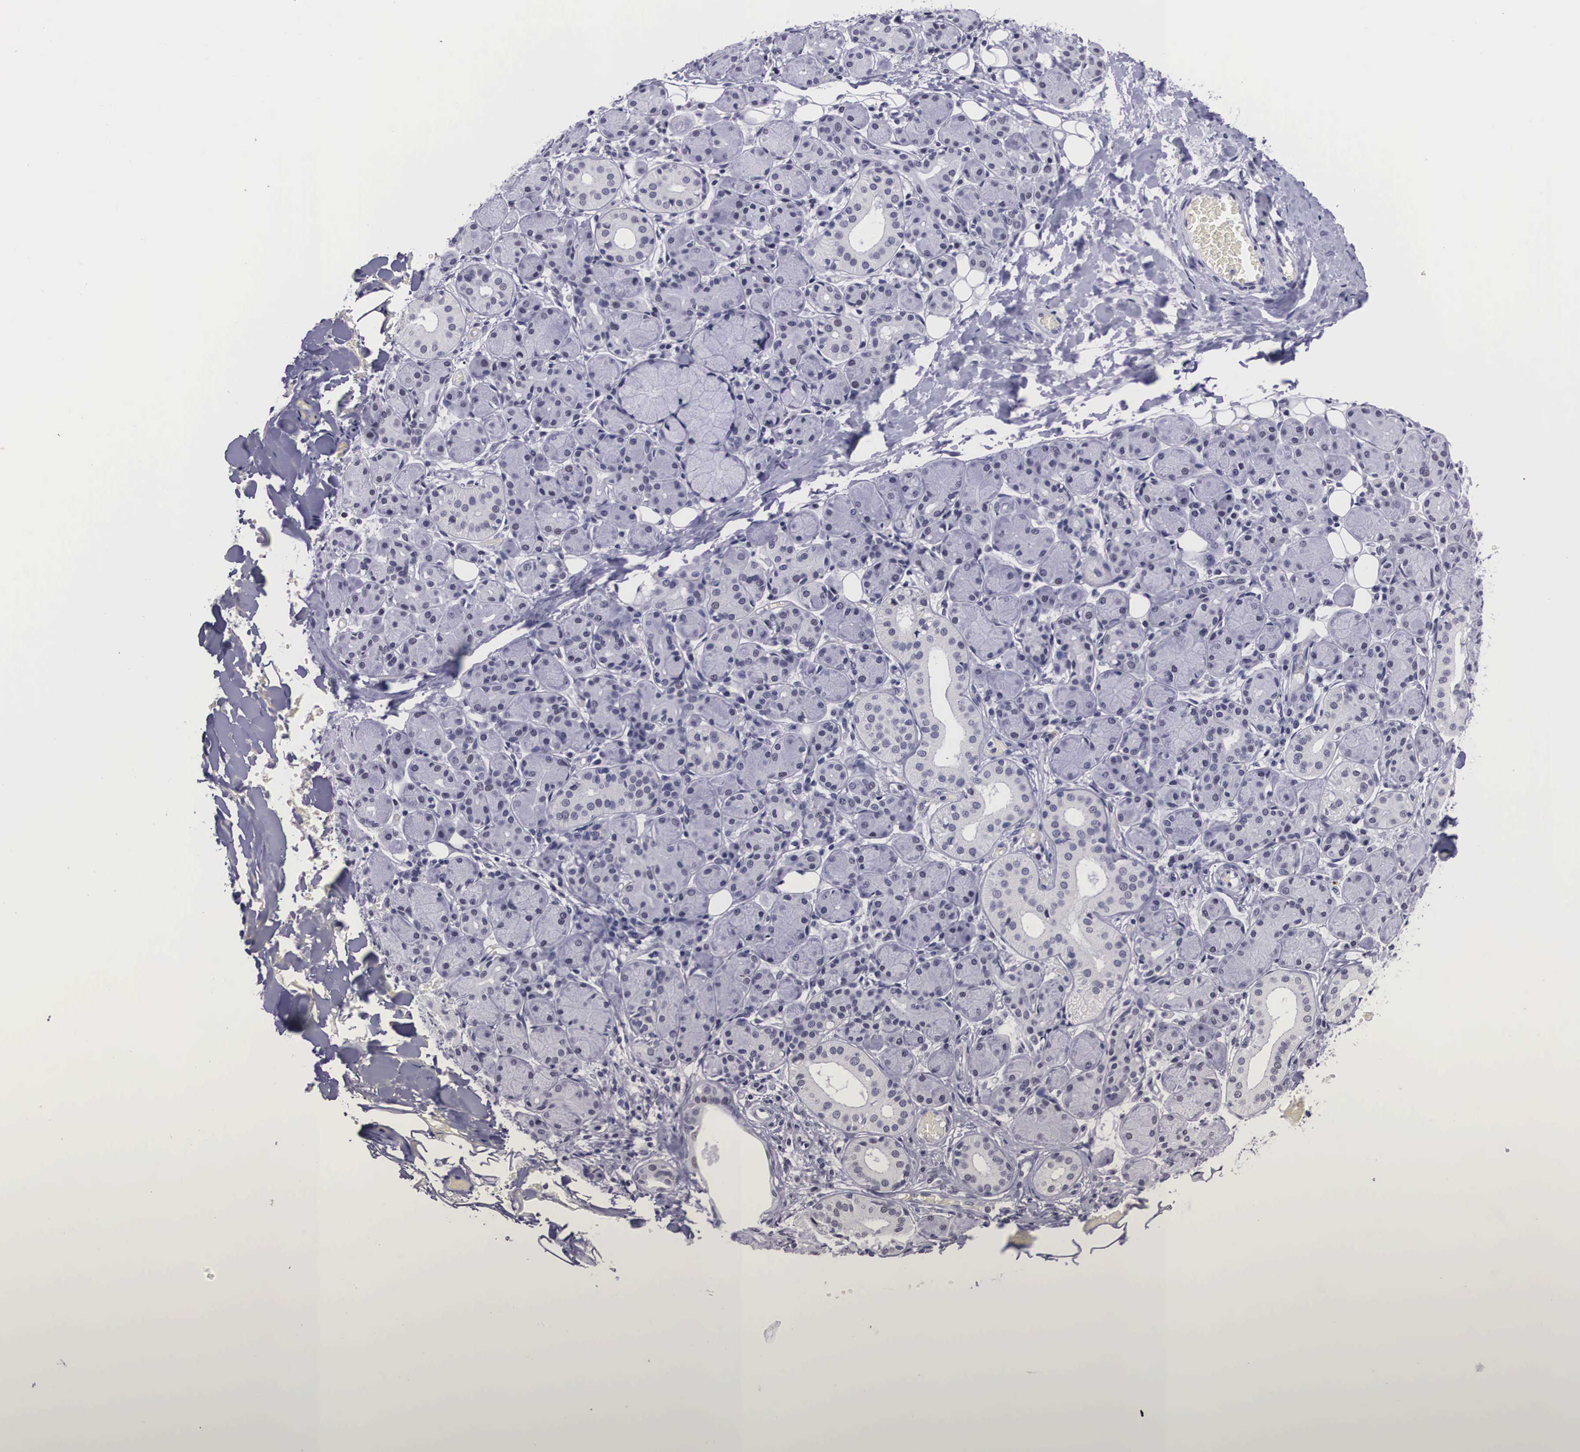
{"staining": {"intensity": "negative", "quantity": "none", "location": "none"}, "tissue": "salivary gland", "cell_type": "Glandular cells", "image_type": "normal", "snomed": [{"axis": "morphology", "description": "Normal tissue, NOS"}, {"axis": "topography", "description": "Salivary gland"}, {"axis": "topography", "description": "Peripheral nerve tissue"}], "caption": "This is an IHC micrograph of unremarkable salivary gland. There is no expression in glandular cells.", "gene": "C22orf31", "patient": {"sex": "male", "age": 62}}